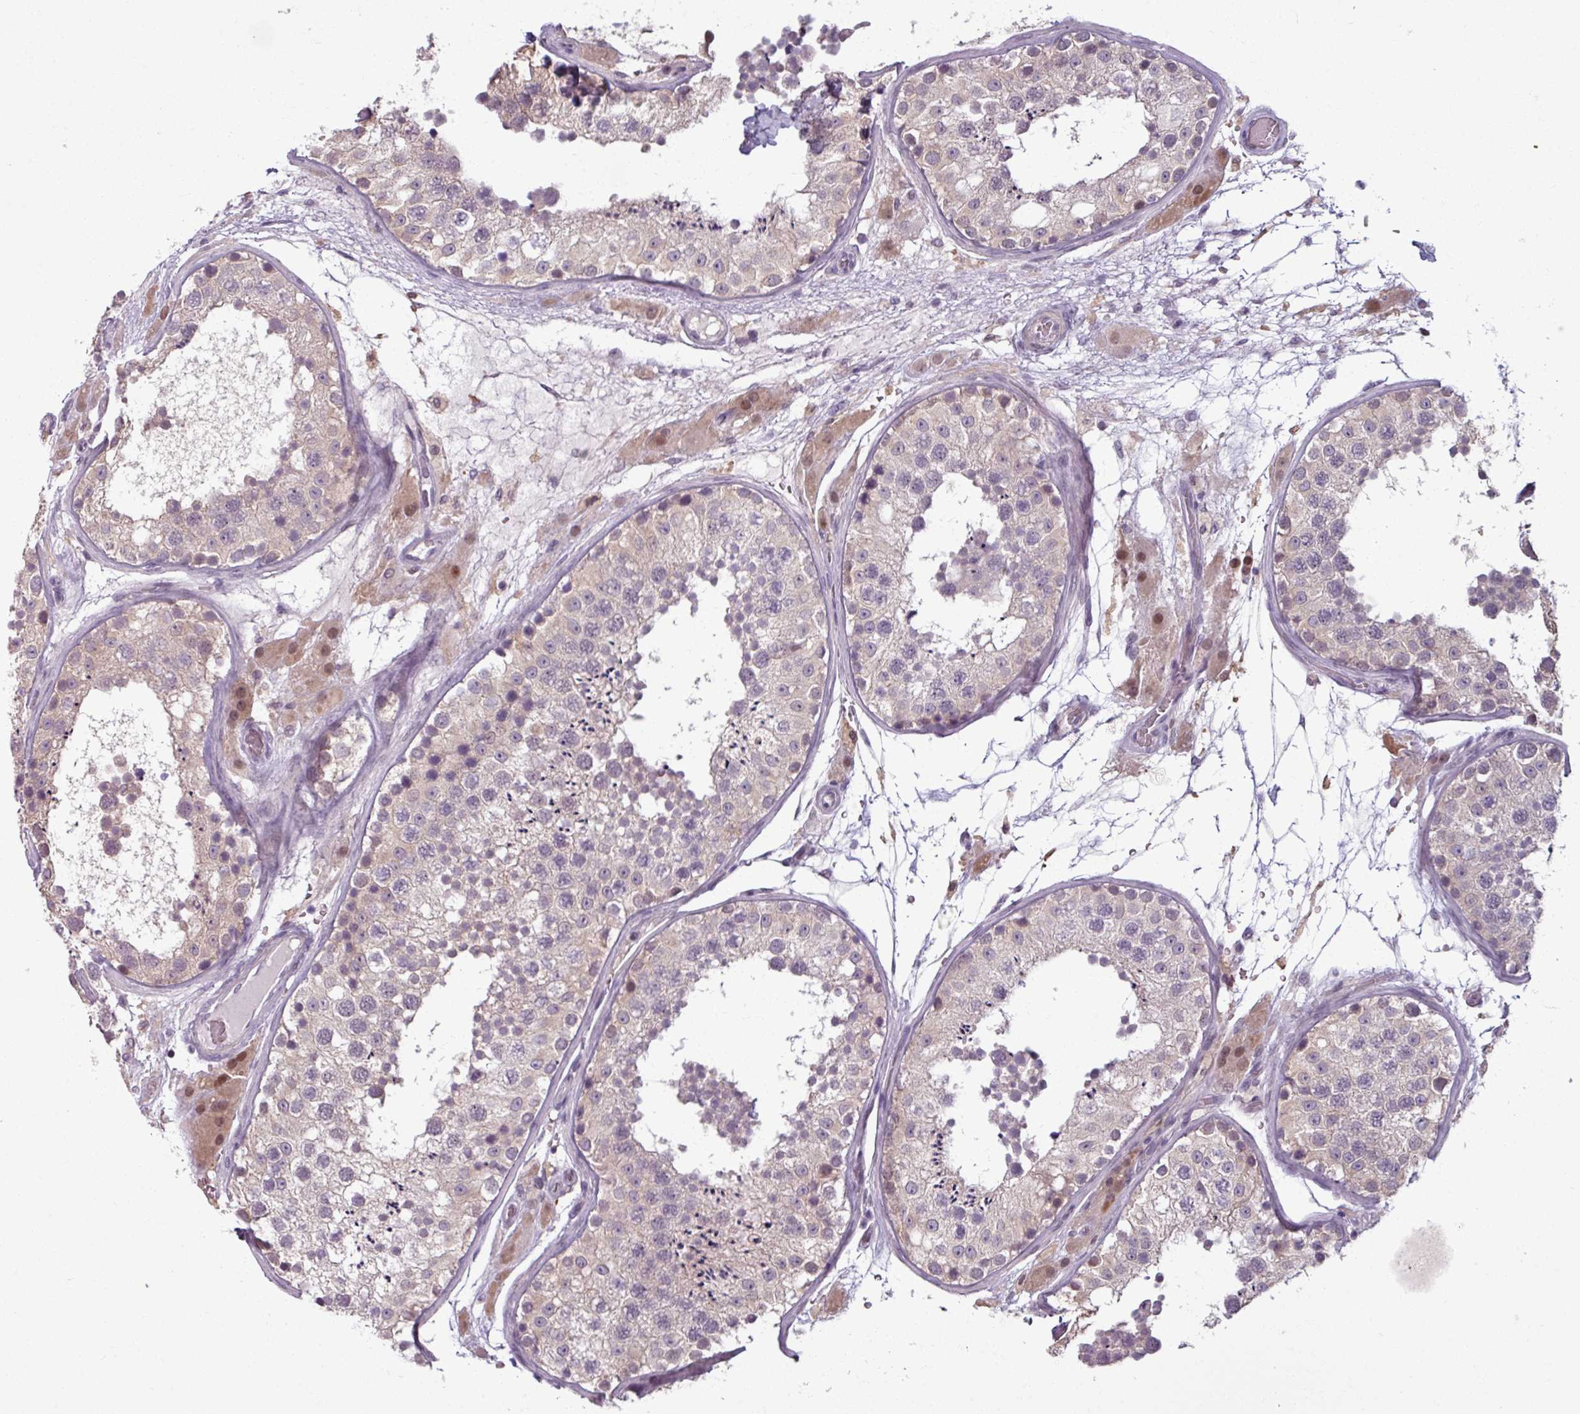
{"staining": {"intensity": "weak", "quantity": "<25%", "location": "nuclear"}, "tissue": "testis", "cell_type": "Cells in seminiferous ducts", "image_type": "normal", "snomed": [{"axis": "morphology", "description": "Normal tissue, NOS"}, {"axis": "topography", "description": "Testis"}], "caption": "The image demonstrates no significant expression in cells in seminiferous ducts of testis.", "gene": "PNMA6A", "patient": {"sex": "male", "age": 26}}